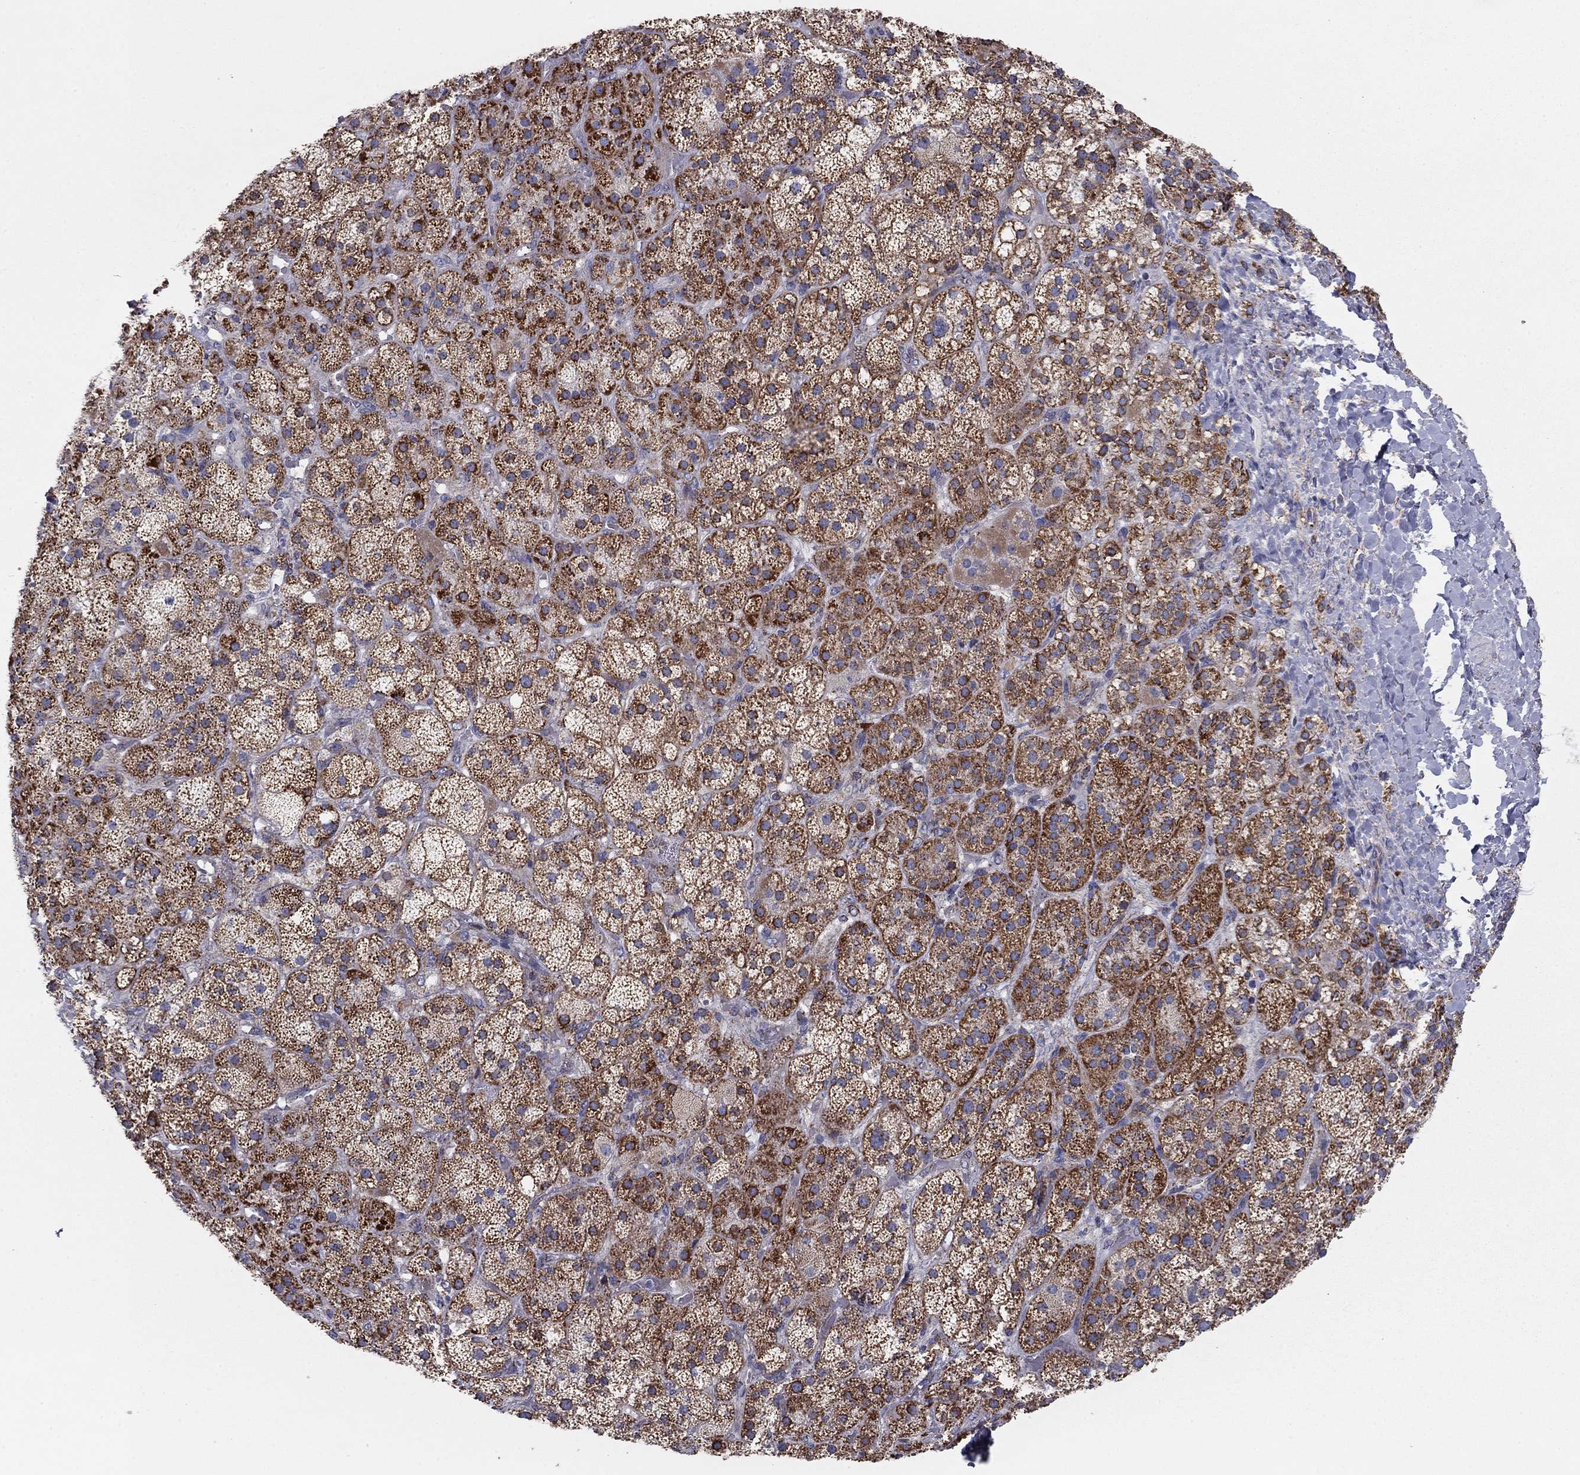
{"staining": {"intensity": "moderate", "quantity": ">75%", "location": "cytoplasmic/membranous"}, "tissue": "adrenal gland", "cell_type": "Glandular cells", "image_type": "normal", "snomed": [{"axis": "morphology", "description": "Normal tissue, NOS"}, {"axis": "topography", "description": "Adrenal gland"}], "caption": "The immunohistochemical stain shows moderate cytoplasmic/membranous expression in glandular cells of benign adrenal gland.", "gene": "NDUFV1", "patient": {"sex": "male", "age": 57}}